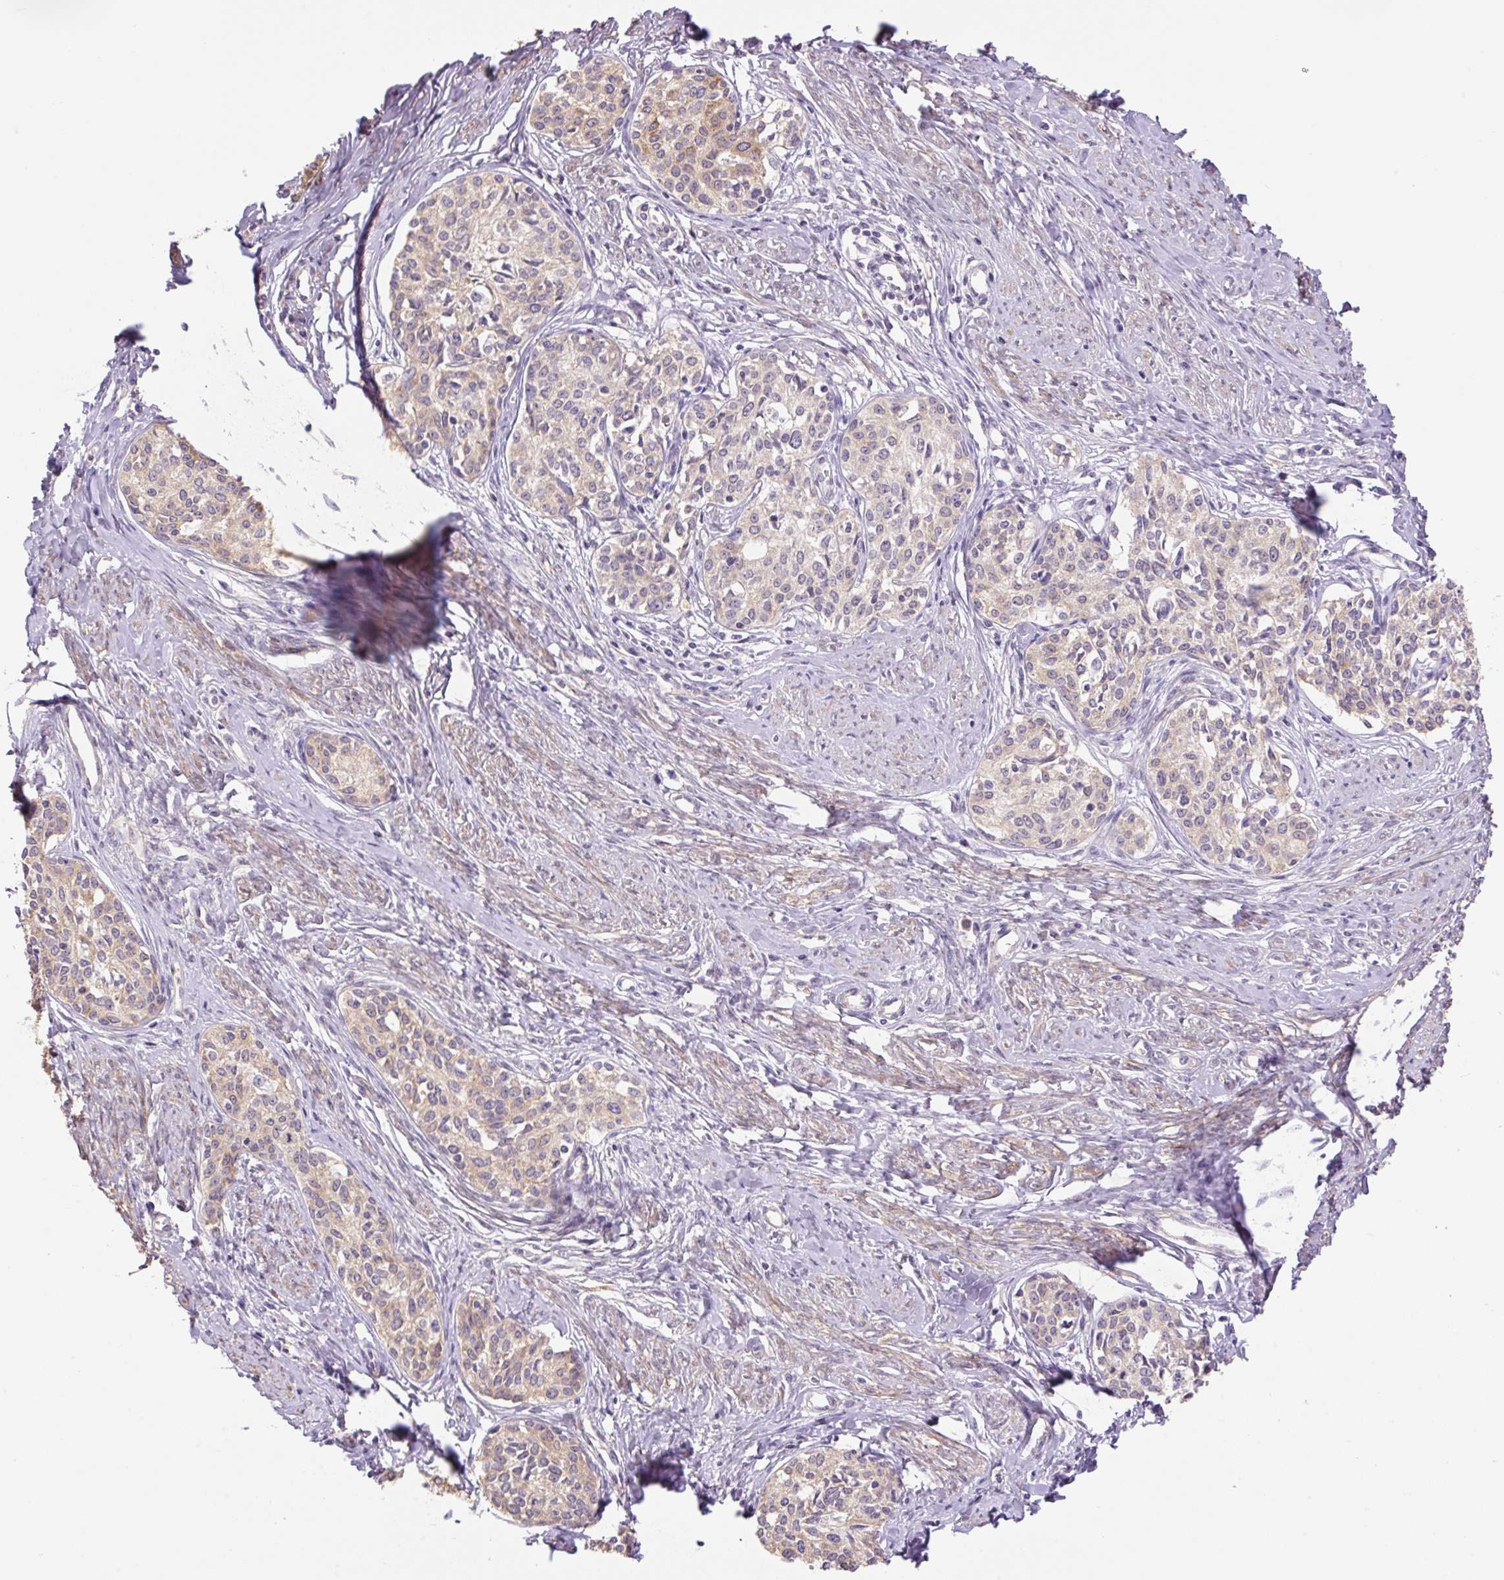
{"staining": {"intensity": "negative", "quantity": "none", "location": "none"}, "tissue": "cervical cancer", "cell_type": "Tumor cells", "image_type": "cancer", "snomed": [{"axis": "morphology", "description": "Squamous cell carcinoma, NOS"}, {"axis": "morphology", "description": "Adenocarcinoma, NOS"}, {"axis": "topography", "description": "Cervix"}], "caption": "Tumor cells are negative for brown protein staining in cervical adenocarcinoma. (DAB (3,3'-diaminobenzidine) IHC with hematoxylin counter stain).", "gene": "COX8A", "patient": {"sex": "female", "age": 52}}